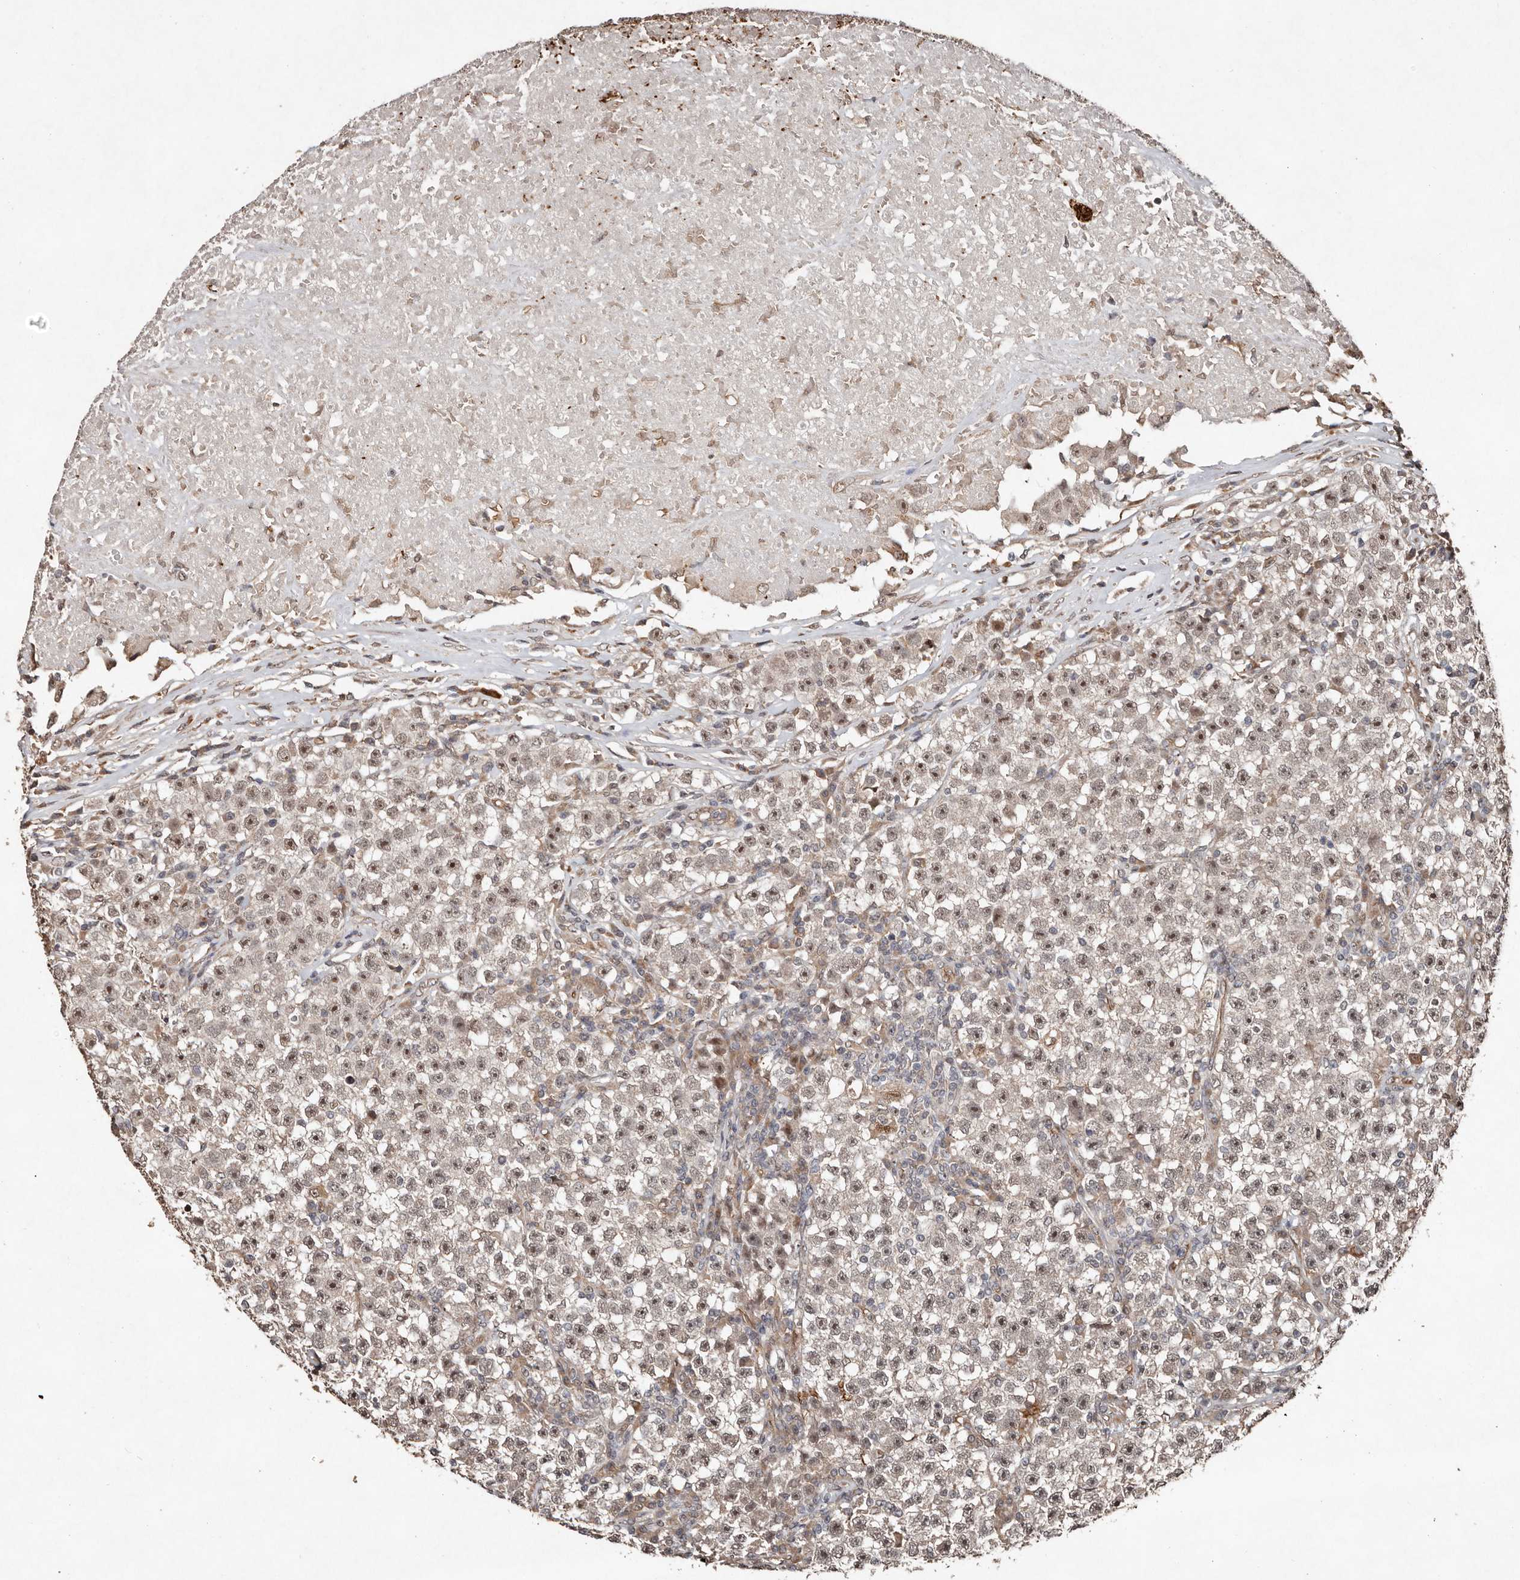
{"staining": {"intensity": "moderate", "quantity": "25%-75%", "location": "nuclear"}, "tissue": "testis cancer", "cell_type": "Tumor cells", "image_type": "cancer", "snomed": [{"axis": "morphology", "description": "Seminoma, NOS"}, {"axis": "topography", "description": "Testis"}], "caption": "Moderate nuclear positivity is identified in about 25%-75% of tumor cells in testis cancer. Immunohistochemistry stains the protein of interest in brown and the nuclei are stained blue.", "gene": "DIP2C", "patient": {"sex": "male", "age": 22}}